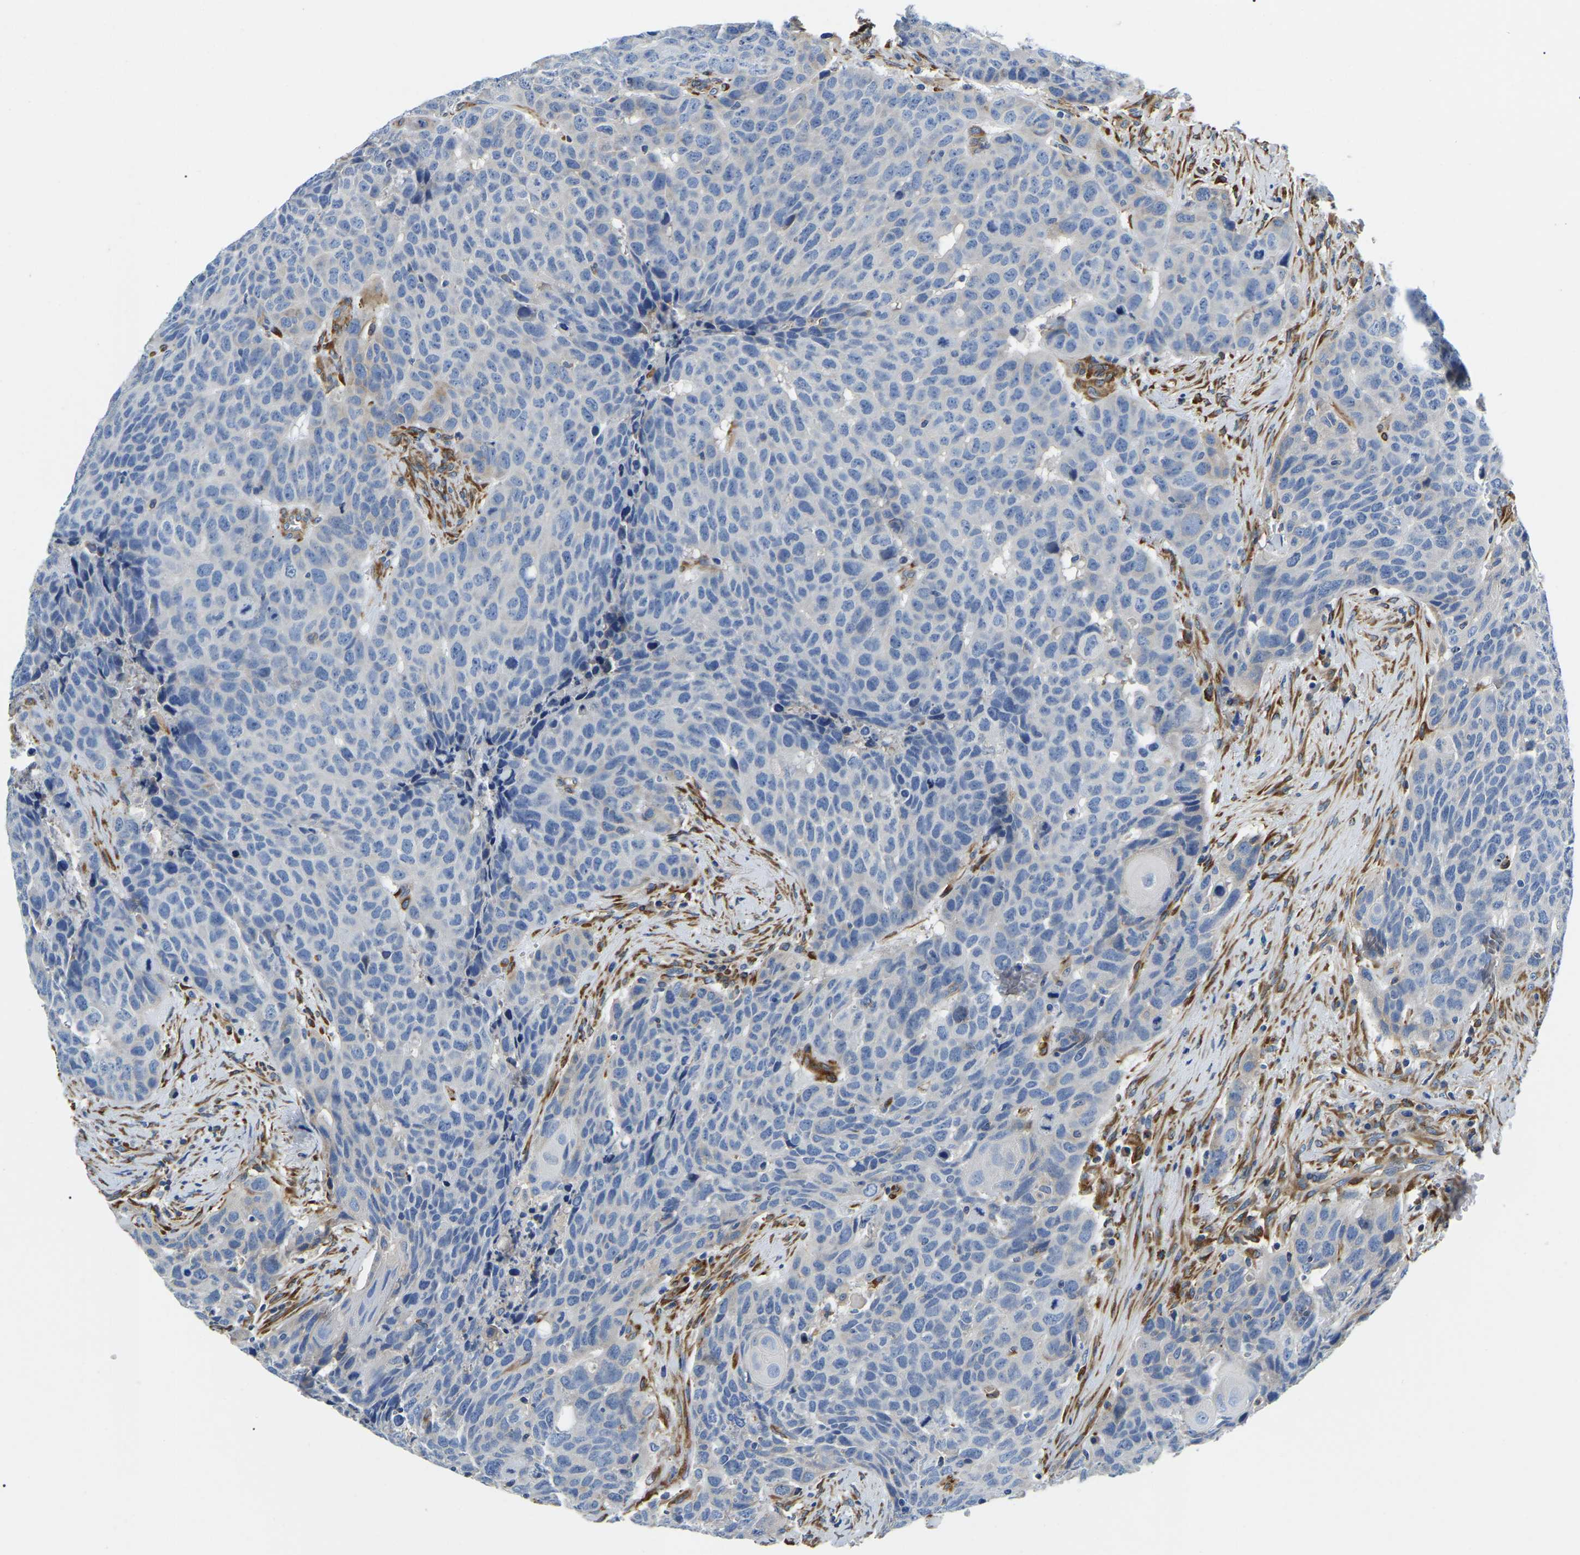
{"staining": {"intensity": "negative", "quantity": "none", "location": "none"}, "tissue": "head and neck cancer", "cell_type": "Tumor cells", "image_type": "cancer", "snomed": [{"axis": "morphology", "description": "Squamous cell carcinoma, NOS"}, {"axis": "topography", "description": "Head-Neck"}], "caption": "Tumor cells are negative for protein expression in human squamous cell carcinoma (head and neck).", "gene": "DUSP8", "patient": {"sex": "male", "age": 66}}